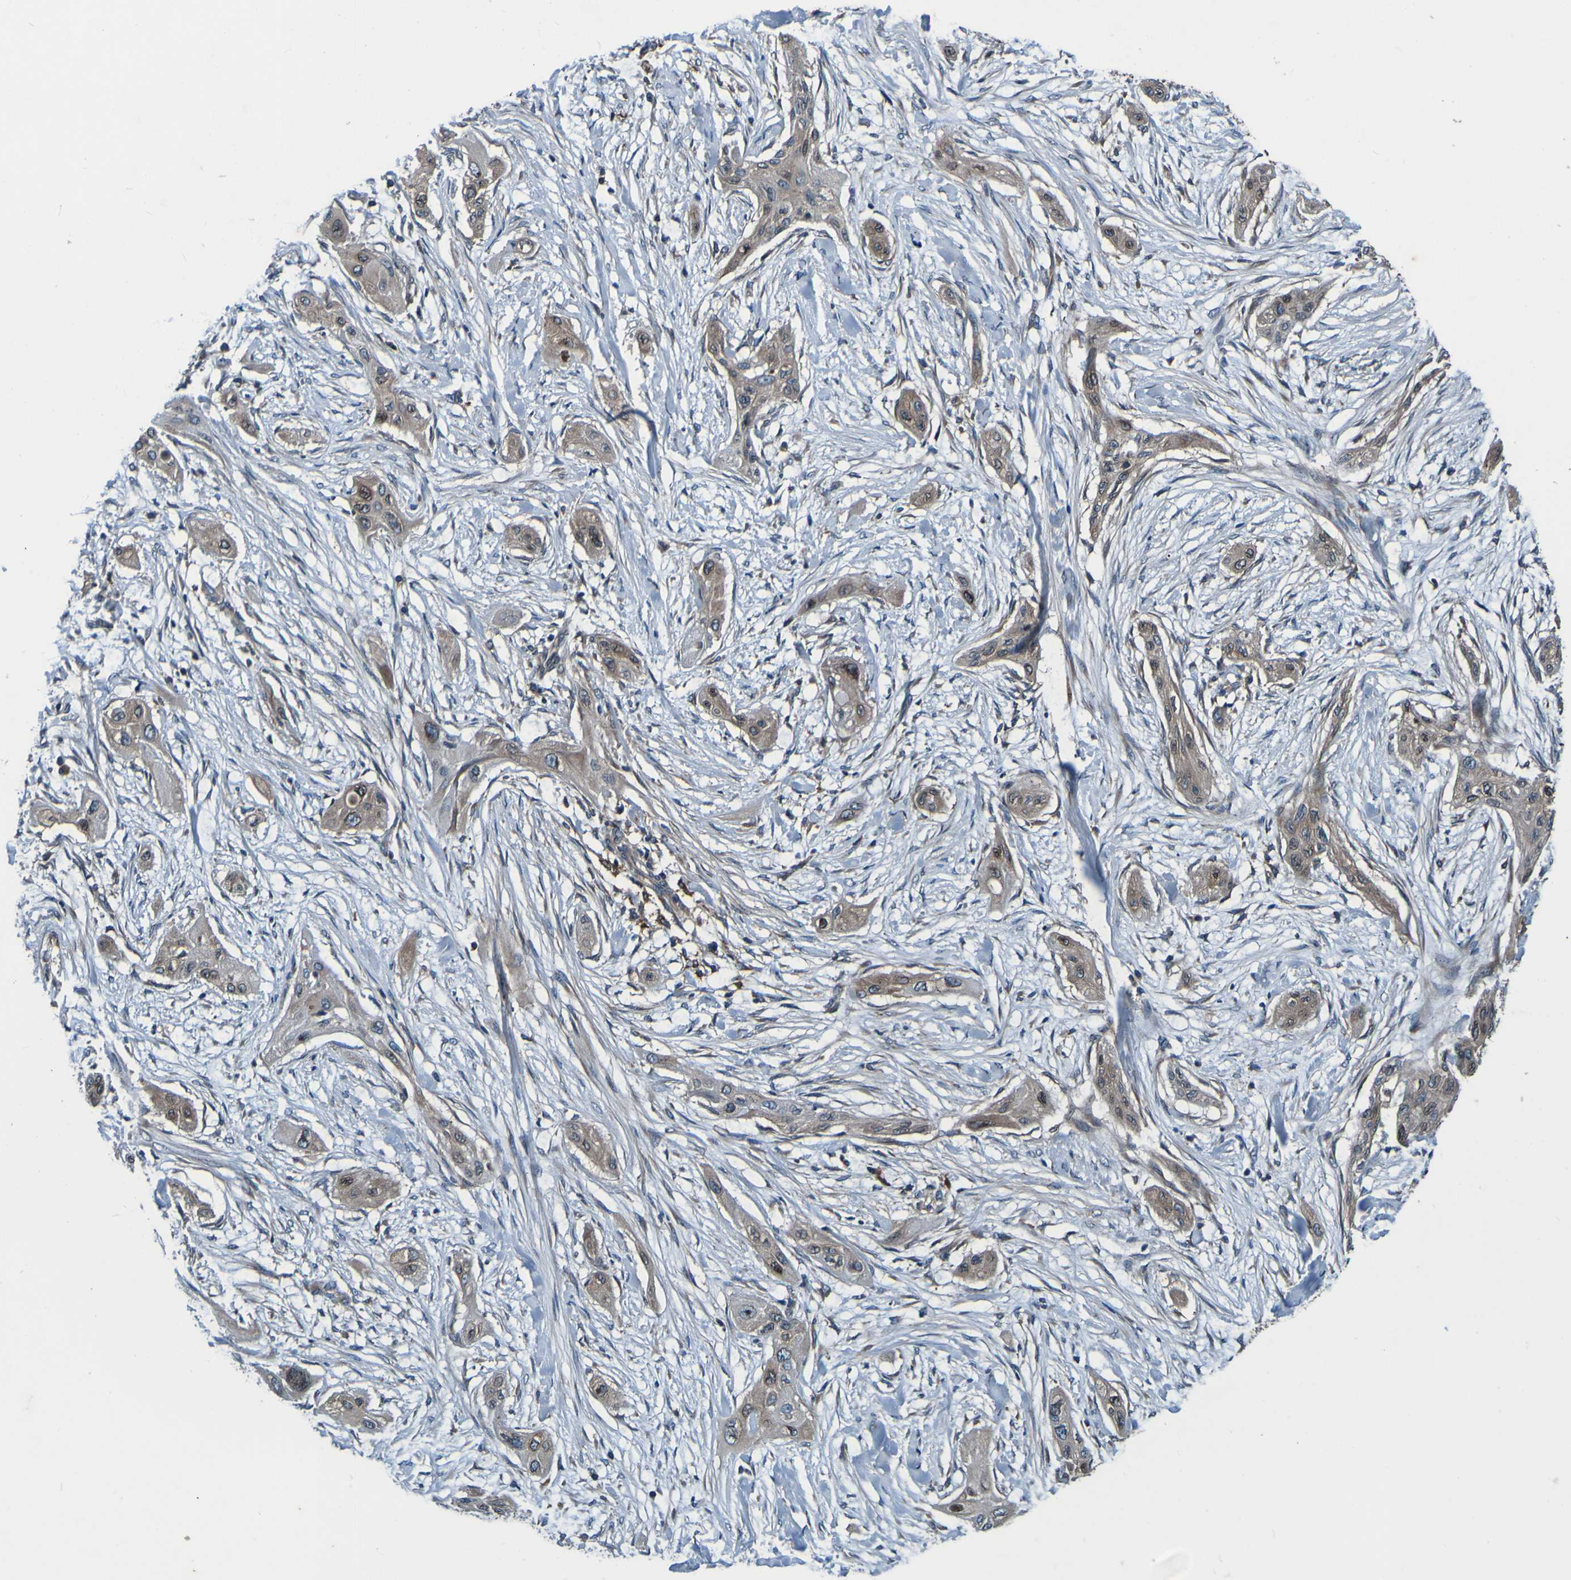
{"staining": {"intensity": "moderate", "quantity": ">75%", "location": "cytoplasmic/membranous"}, "tissue": "lung cancer", "cell_type": "Tumor cells", "image_type": "cancer", "snomed": [{"axis": "morphology", "description": "Squamous cell carcinoma, NOS"}, {"axis": "topography", "description": "Lung"}], "caption": "A high-resolution image shows immunohistochemistry staining of lung cancer (squamous cell carcinoma), which demonstrates moderate cytoplasmic/membranous expression in approximately >75% of tumor cells. (brown staining indicates protein expression, while blue staining denotes nuclei).", "gene": "RAB5B", "patient": {"sex": "female", "age": 47}}